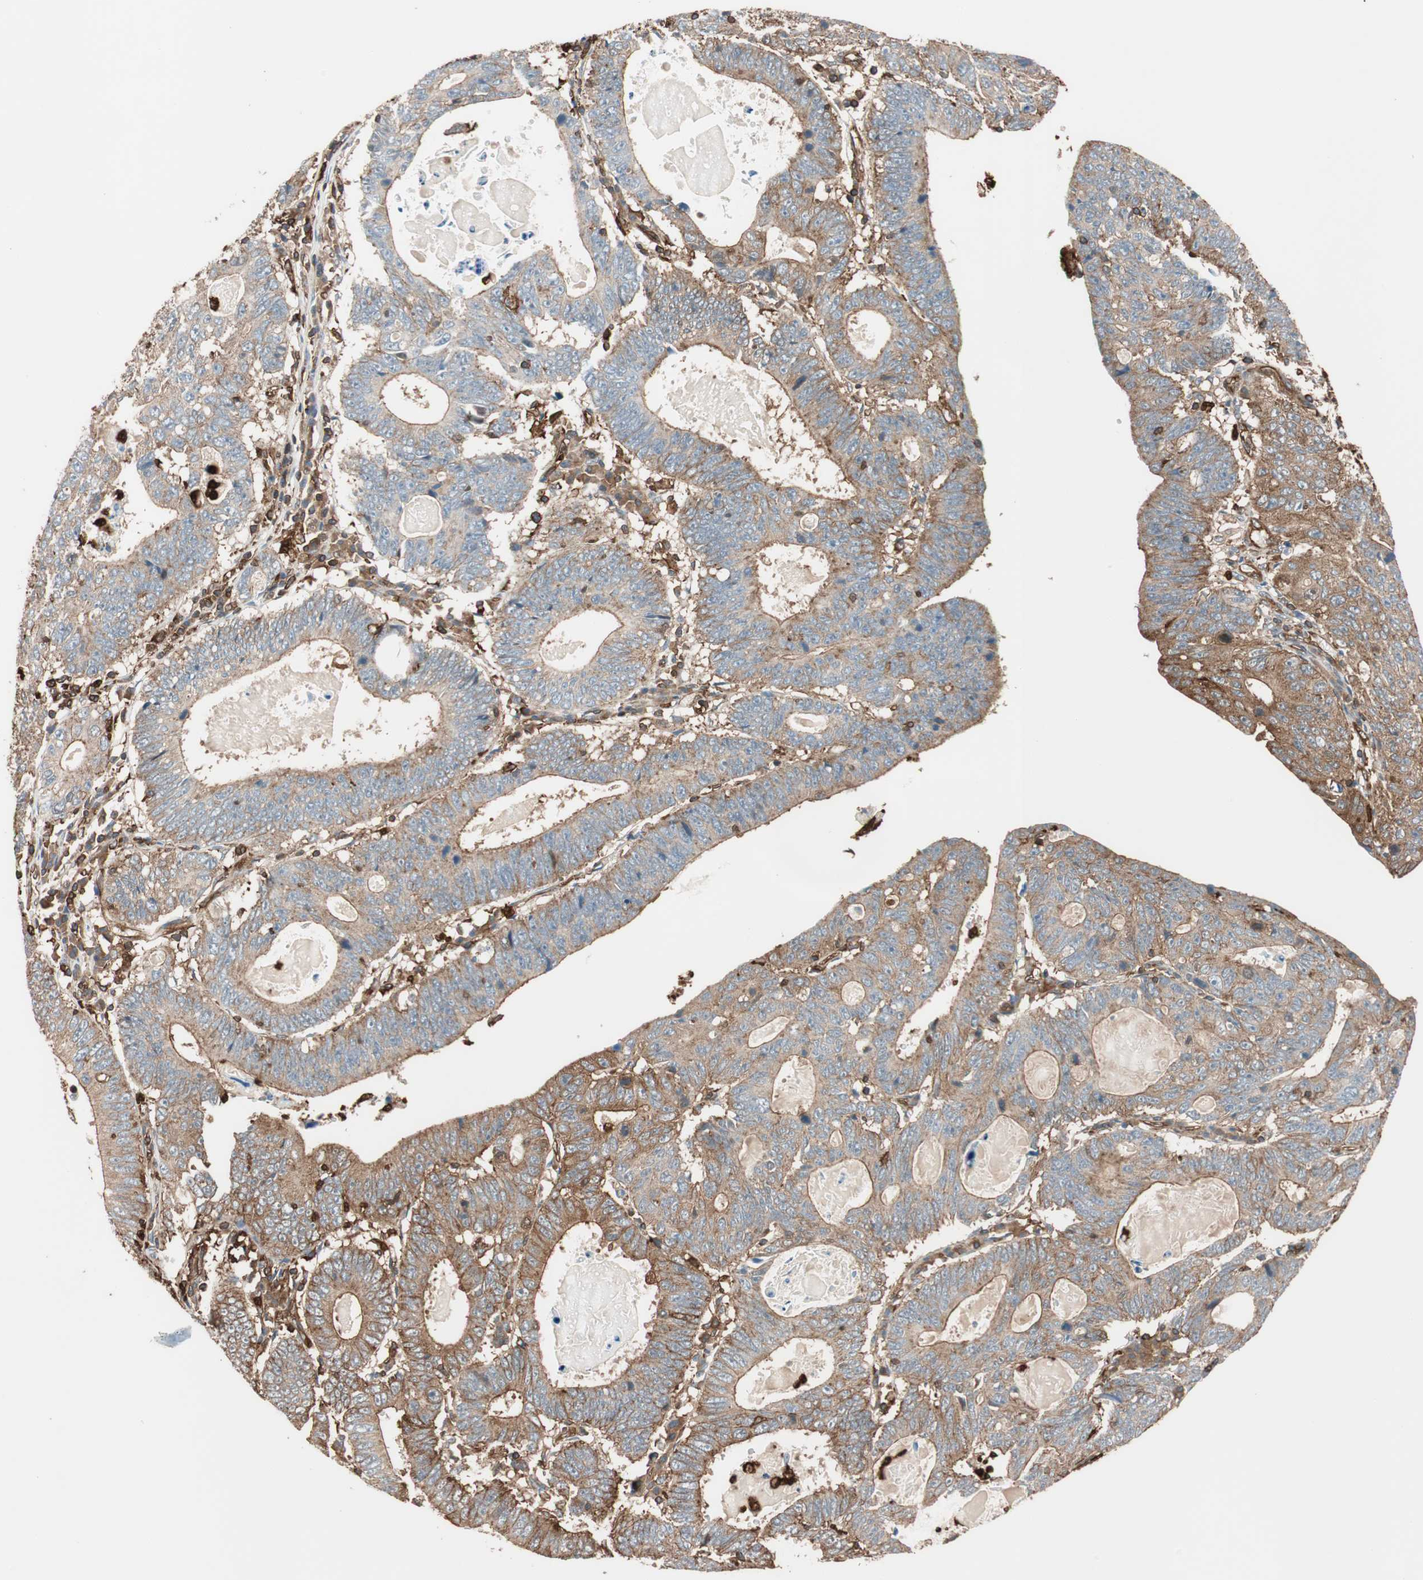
{"staining": {"intensity": "moderate", "quantity": ">75%", "location": "cytoplasmic/membranous"}, "tissue": "stomach cancer", "cell_type": "Tumor cells", "image_type": "cancer", "snomed": [{"axis": "morphology", "description": "Adenocarcinoma, NOS"}, {"axis": "topography", "description": "Stomach"}], "caption": "The micrograph demonstrates a brown stain indicating the presence of a protein in the cytoplasmic/membranous of tumor cells in adenocarcinoma (stomach).", "gene": "VASP", "patient": {"sex": "male", "age": 59}}